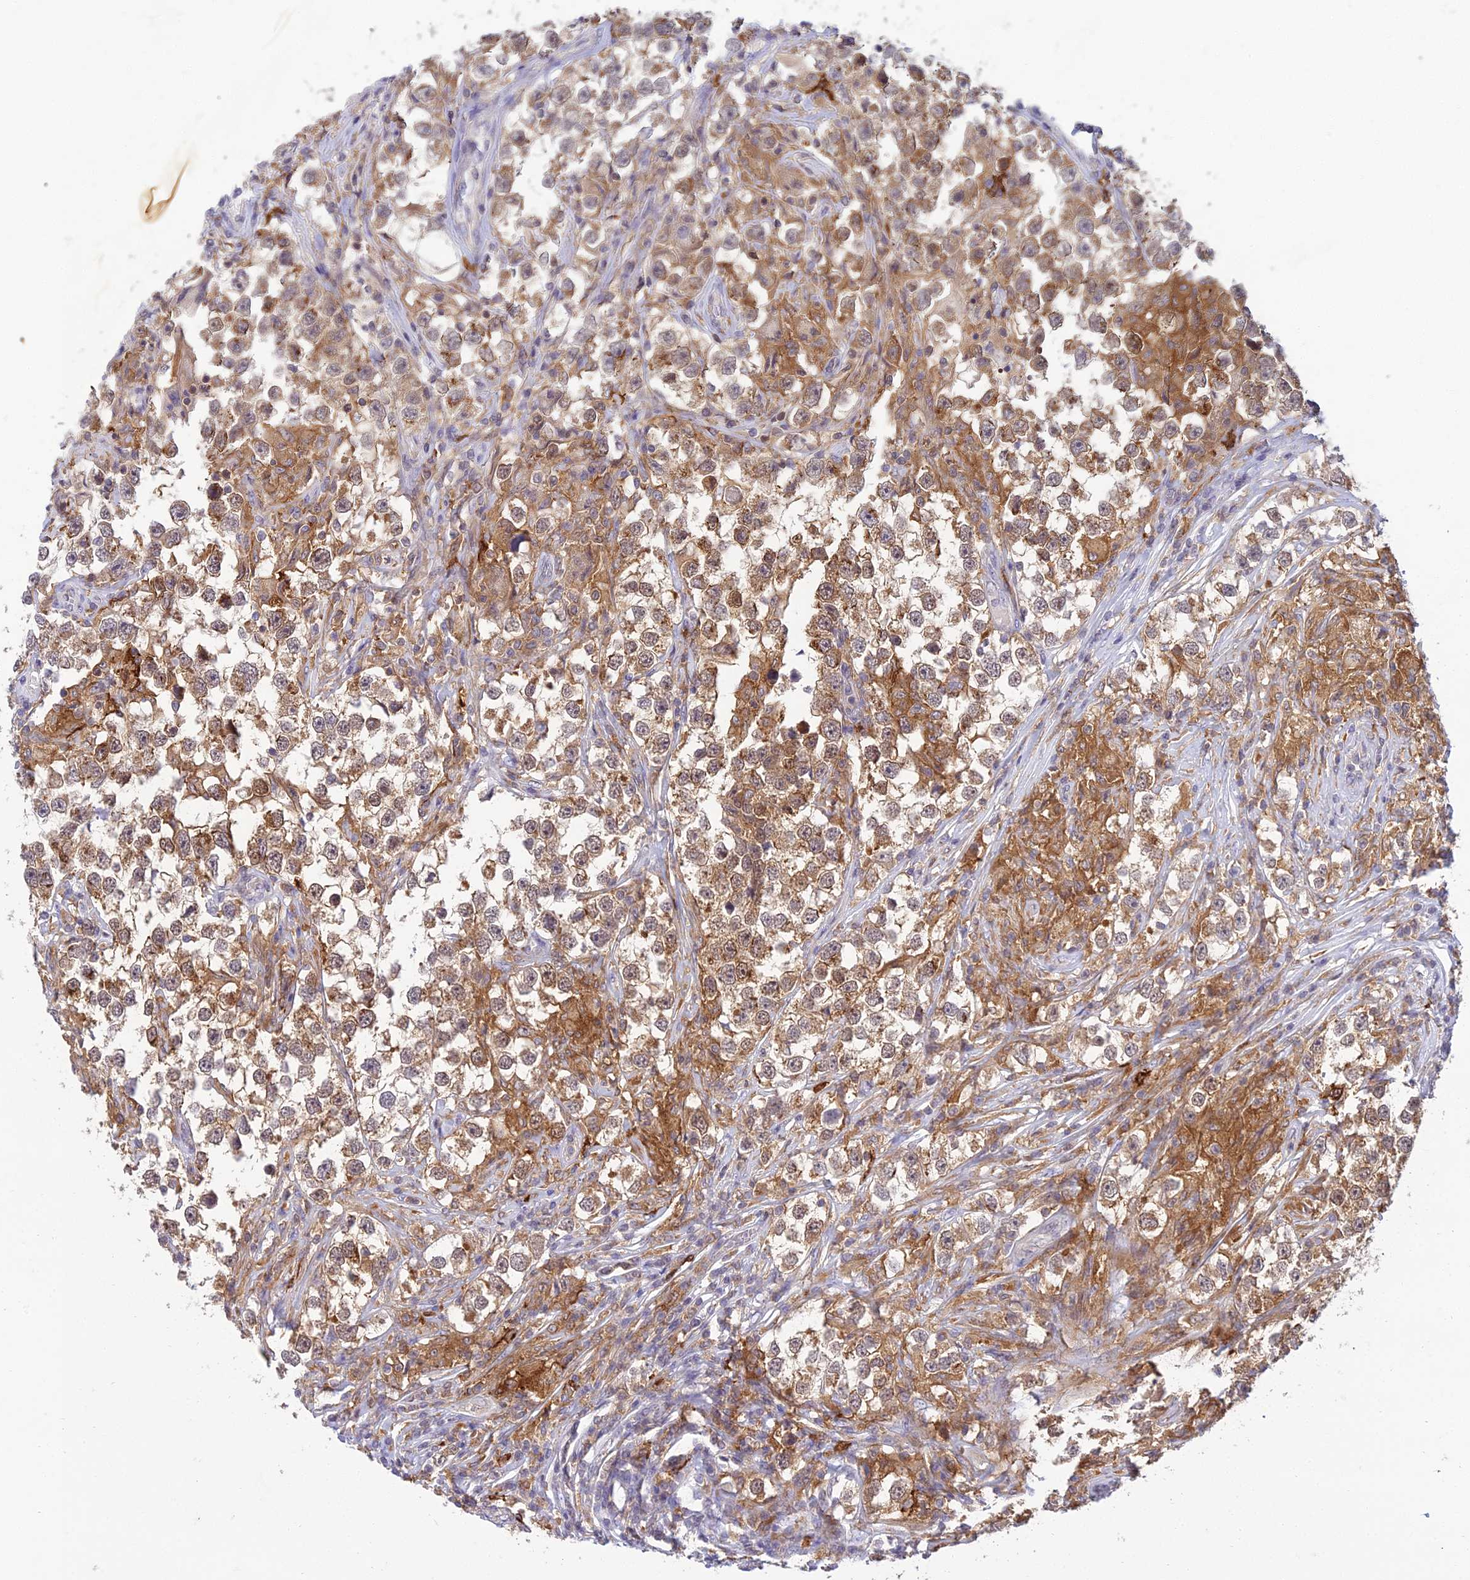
{"staining": {"intensity": "weak", "quantity": ">75%", "location": "cytoplasmic/membranous"}, "tissue": "testis cancer", "cell_type": "Tumor cells", "image_type": "cancer", "snomed": [{"axis": "morphology", "description": "Seminoma, NOS"}, {"axis": "topography", "description": "Testis"}], "caption": "Immunohistochemical staining of testis seminoma demonstrates low levels of weak cytoplasmic/membranous staining in about >75% of tumor cells. The staining was performed using DAB to visualize the protein expression in brown, while the nuclei were stained in blue with hematoxylin (Magnification: 20x).", "gene": "UBE2G1", "patient": {"sex": "male", "age": 46}}